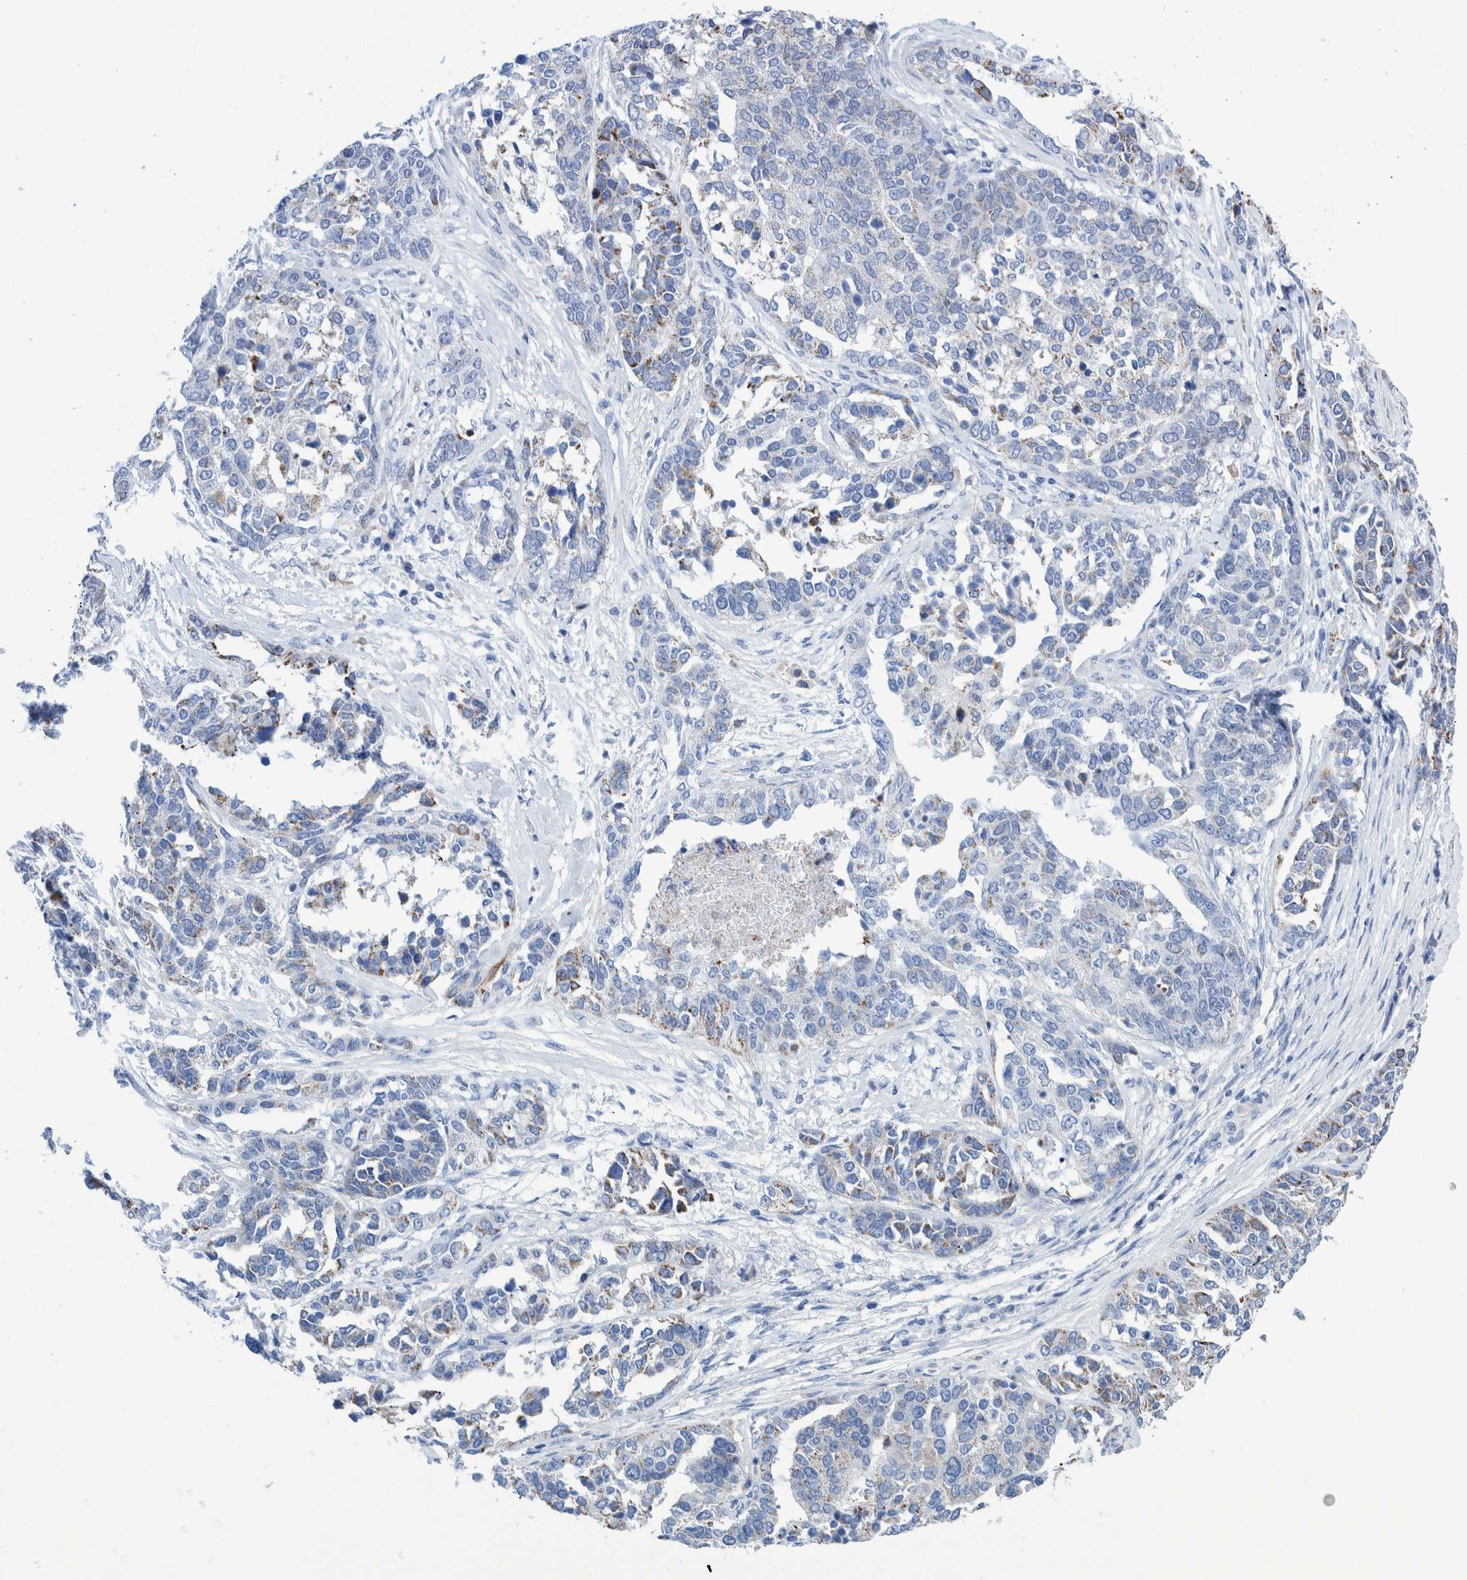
{"staining": {"intensity": "weak", "quantity": "<25%", "location": "cytoplasmic/membranous"}, "tissue": "ovarian cancer", "cell_type": "Tumor cells", "image_type": "cancer", "snomed": [{"axis": "morphology", "description": "Cystadenocarcinoma, serous, NOS"}, {"axis": "topography", "description": "Ovary"}], "caption": "Tumor cells show no significant positivity in ovarian cancer (serous cystadenocarcinoma).", "gene": "KRT14", "patient": {"sex": "female", "age": 44}}